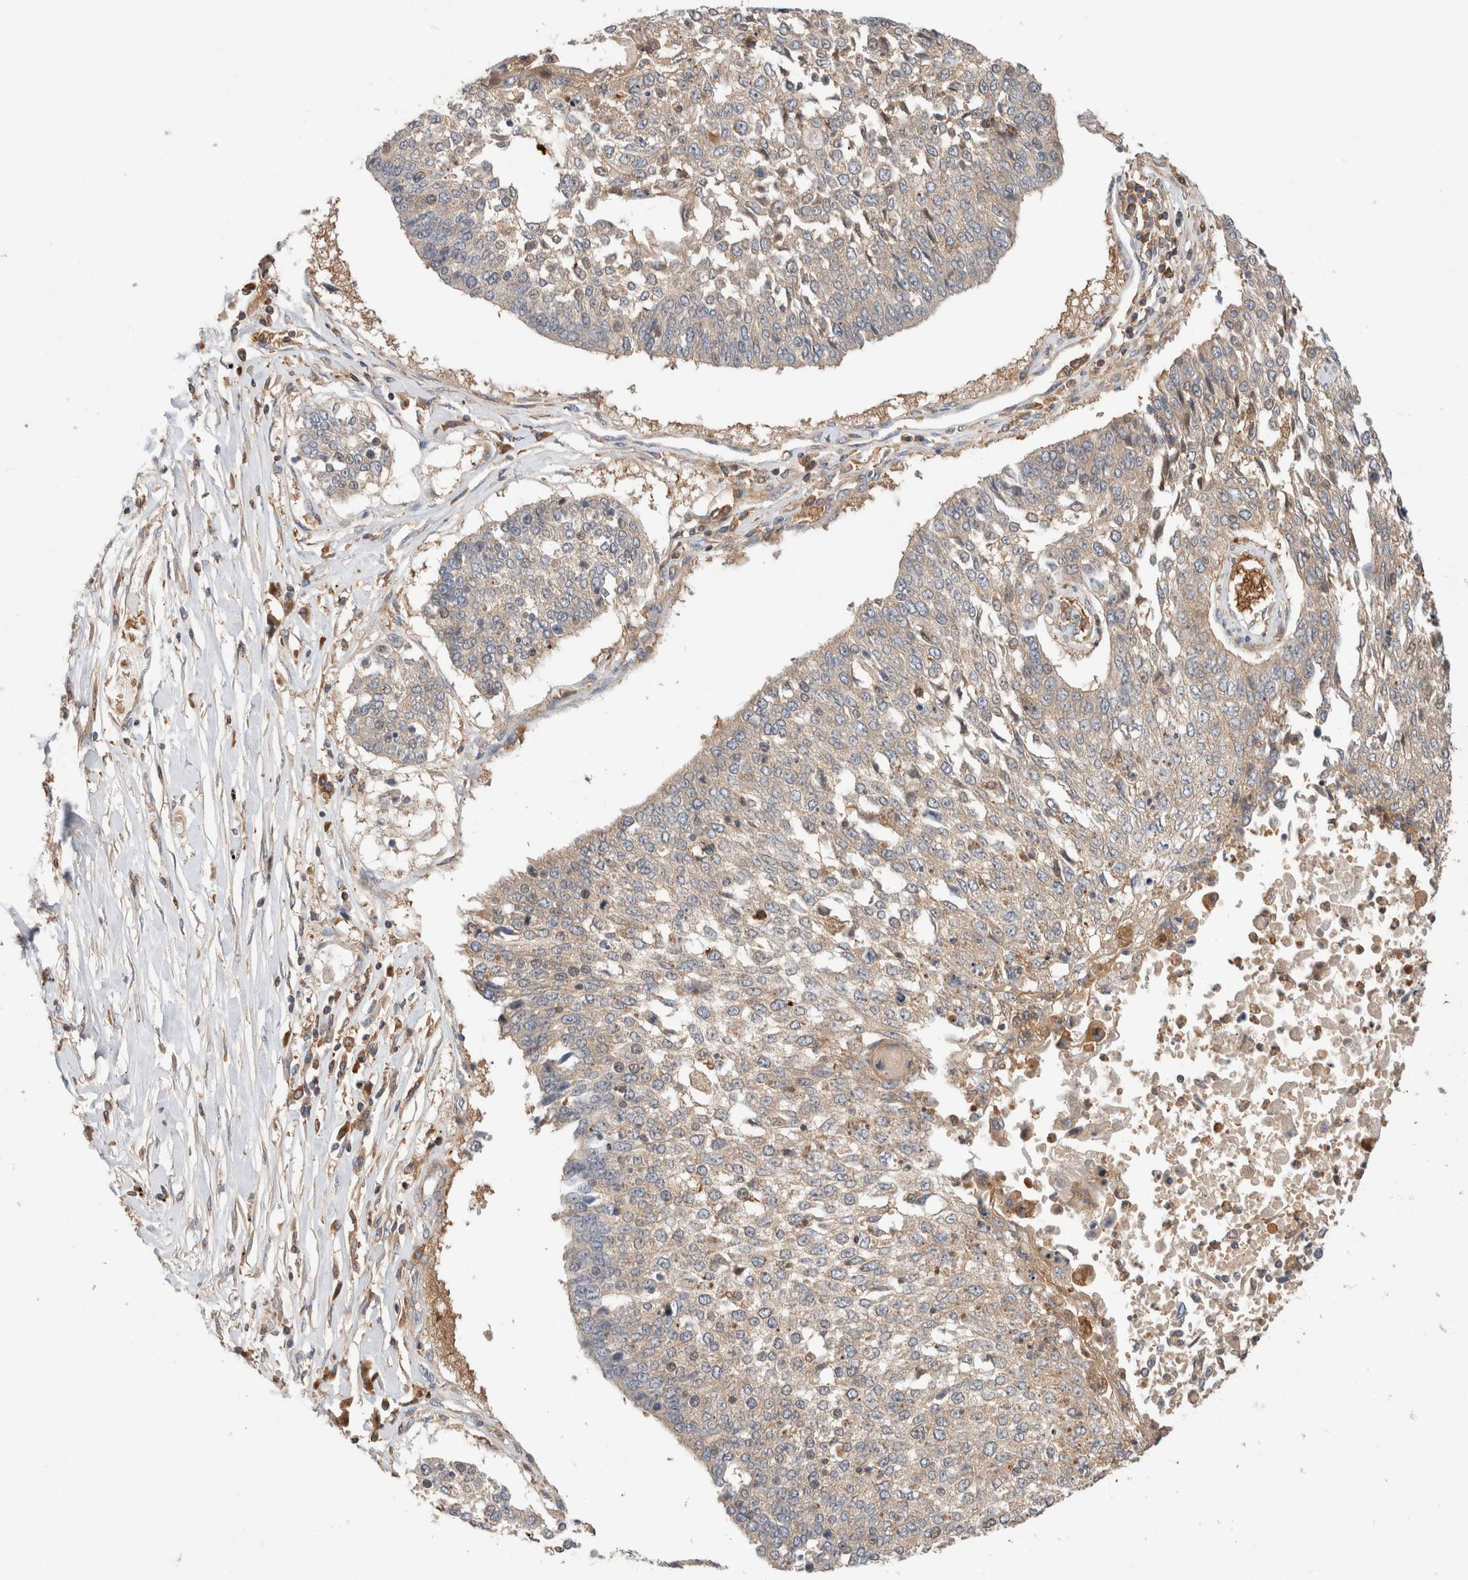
{"staining": {"intensity": "negative", "quantity": "none", "location": "none"}, "tissue": "lung cancer", "cell_type": "Tumor cells", "image_type": "cancer", "snomed": [{"axis": "morphology", "description": "Normal tissue, NOS"}, {"axis": "morphology", "description": "Squamous cell carcinoma, NOS"}, {"axis": "topography", "description": "Cartilage tissue"}, {"axis": "topography", "description": "Bronchus"}, {"axis": "topography", "description": "Lung"}, {"axis": "topography", "description": "Peripheral nerve tissue"}], "caption": "DAB (3,3'-diaminobenzidine) immunohistochemical staining of human lung cancer displays no significant expression in tumor cells.", "gene": "KLHL14", "patient": {"sex": "female", "age": 49}}